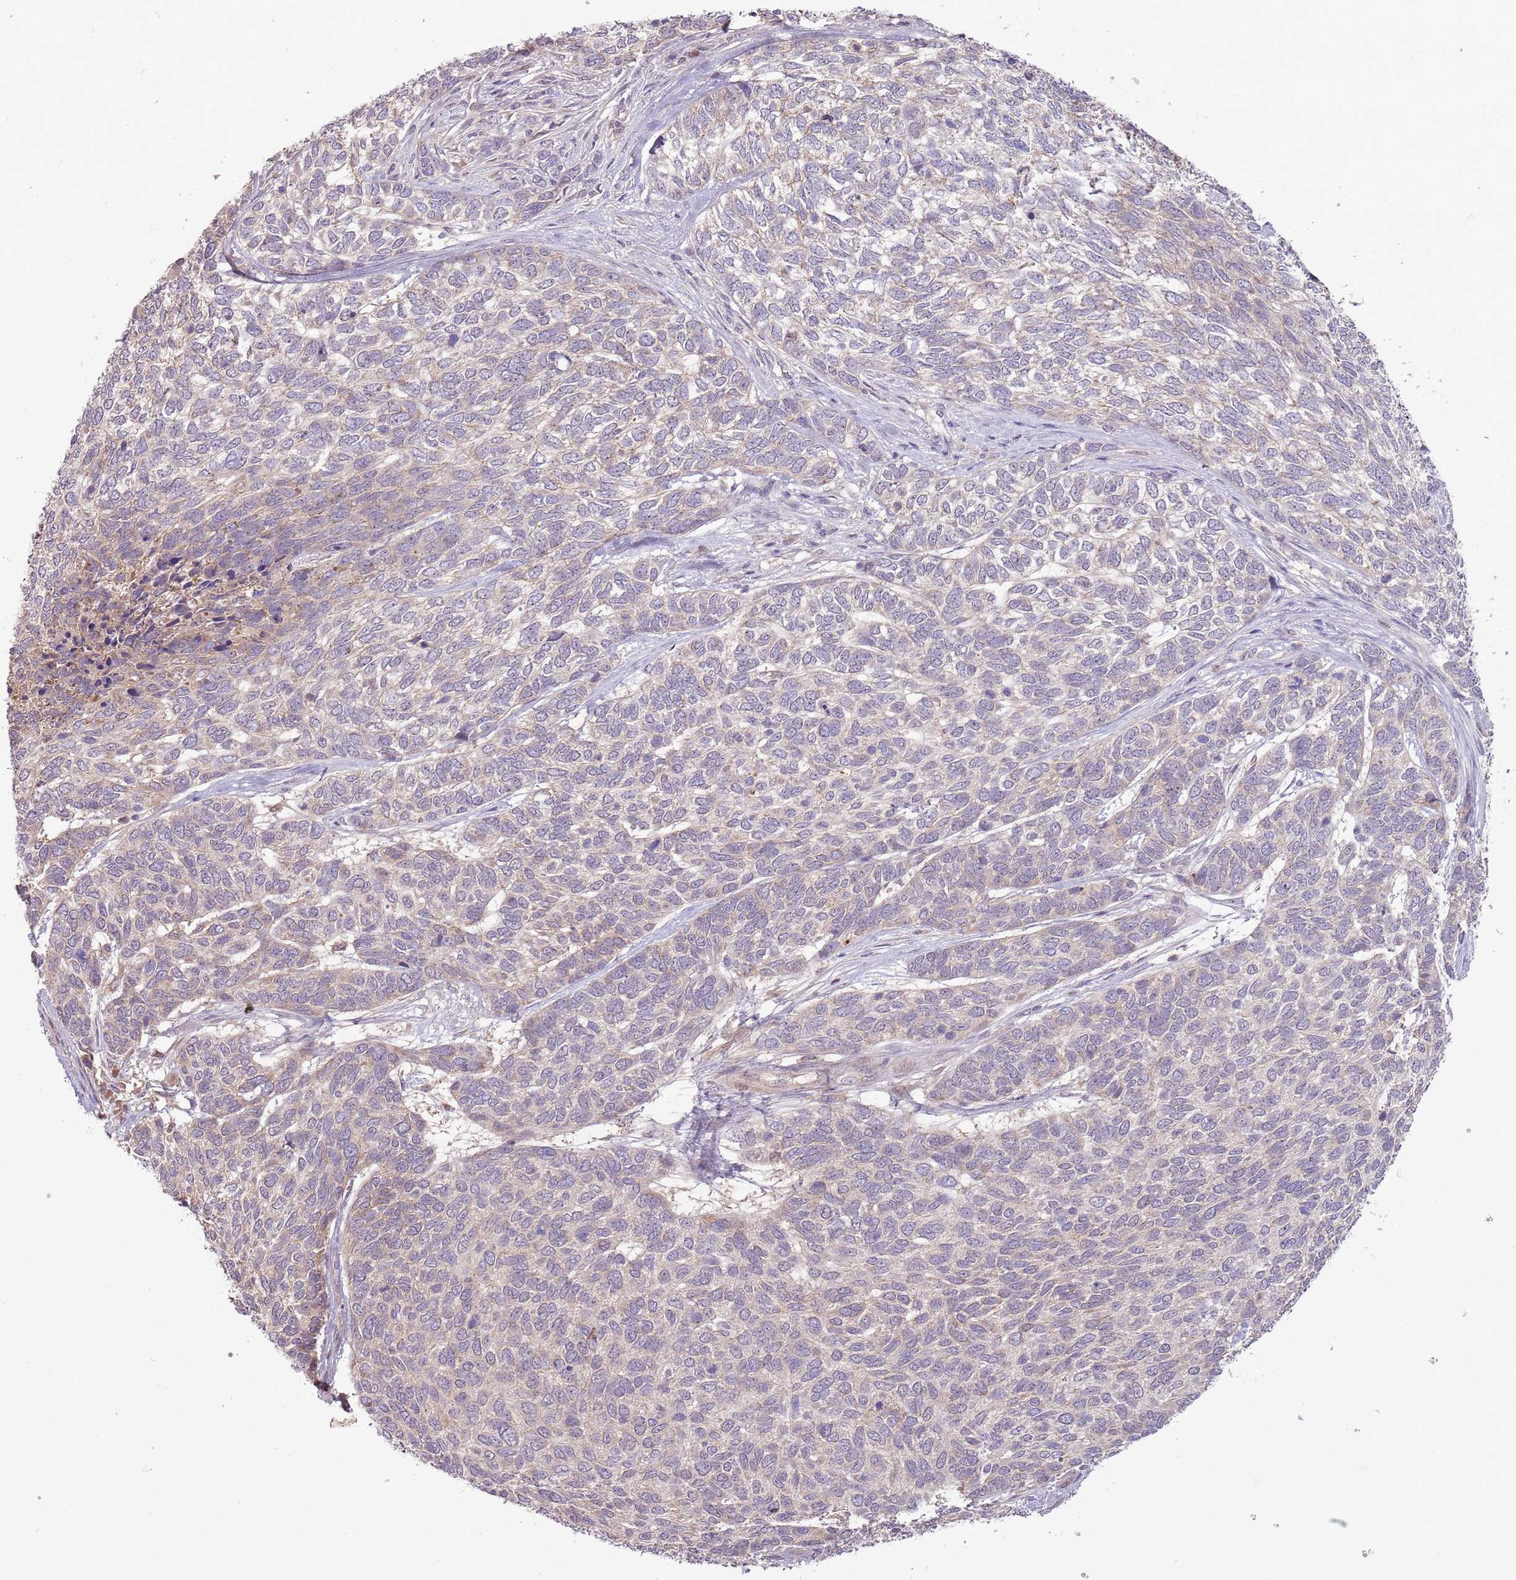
{"staining": {"intensity": "weak", "quantity": "25%-75%", "location": "cytoplasmic/membranous"}, "tissue": "skin cancer", "cell_type": "Tumor cells", "image_type": "cancer", "snomed": [{"axis": "morphology", "description": "Basal cell carcinoma"}, {"axis": "topography", "description": "Skin"}], "caption": "Protein staining of skin basal cell carcinoma tissue demonstrates weak cytoplasmic/membranous expression in approximately 25%-75% of tumor cells.", "gene": "NBPF6", "patient": {"sex": "female", "age": 65}}